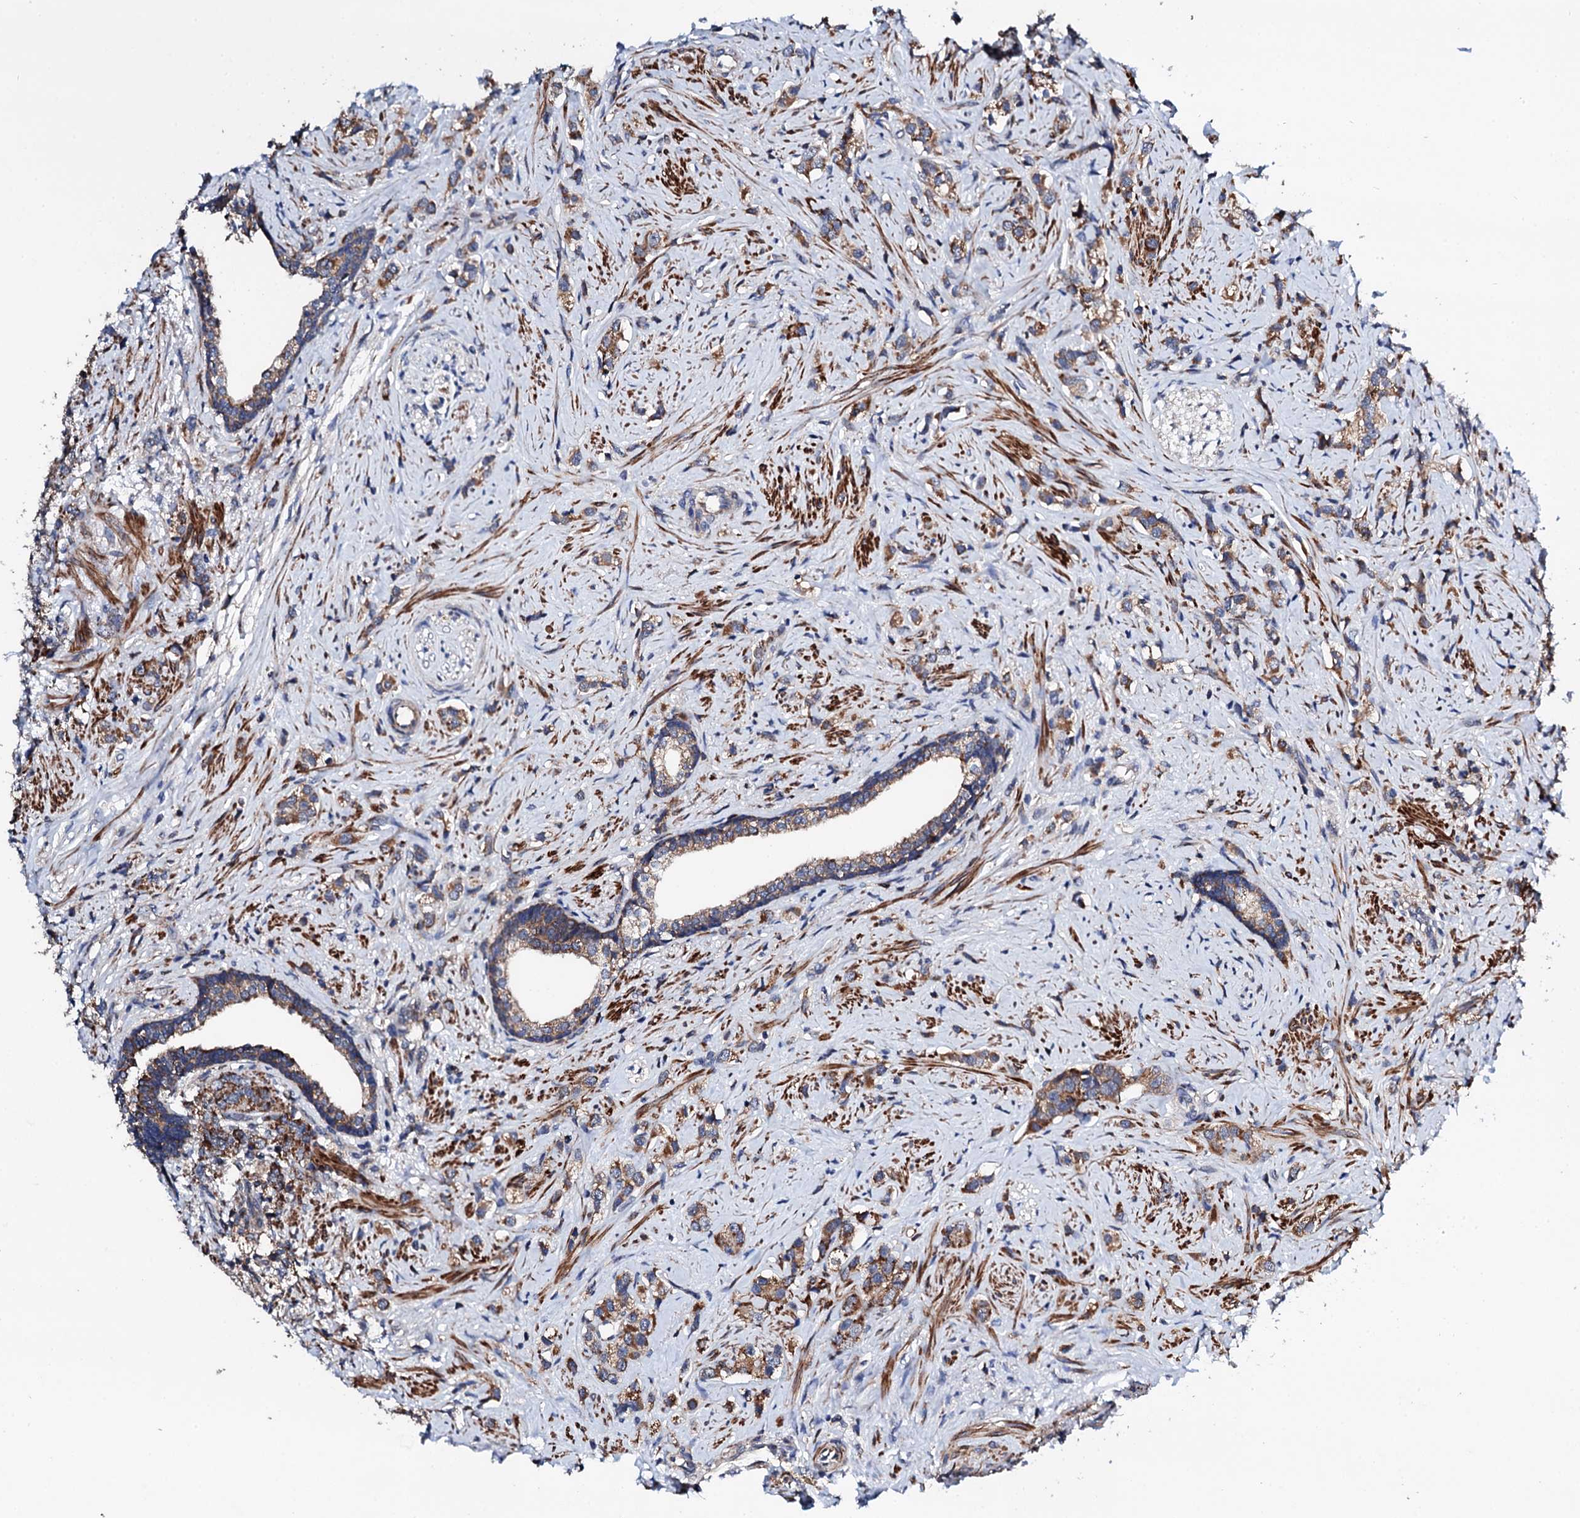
{"staining": {"intensity": "moderate", "quantity": ">75%", "location": "cytoplasmic/membranous"}, "tissue": "prostate cancer", "cell_type": "Tumor cells", "image_type": "cancer", "snomed": [{"axis": "morphology", "description": "Adenocarcinoma, High grade"}, {"axis": "topography", "description": "Prostate"}], "caption": "Immunohistochemistry micrograph of prostate cancer (adenocarcinoma (high-grade)) stained for a protein (brown), which displays medium levels of moderate cytoplasmic/membranous positivity in about >75% of tumor cells.", "gene": "COG4", "patient": {"sex": "male", "age": 63}}